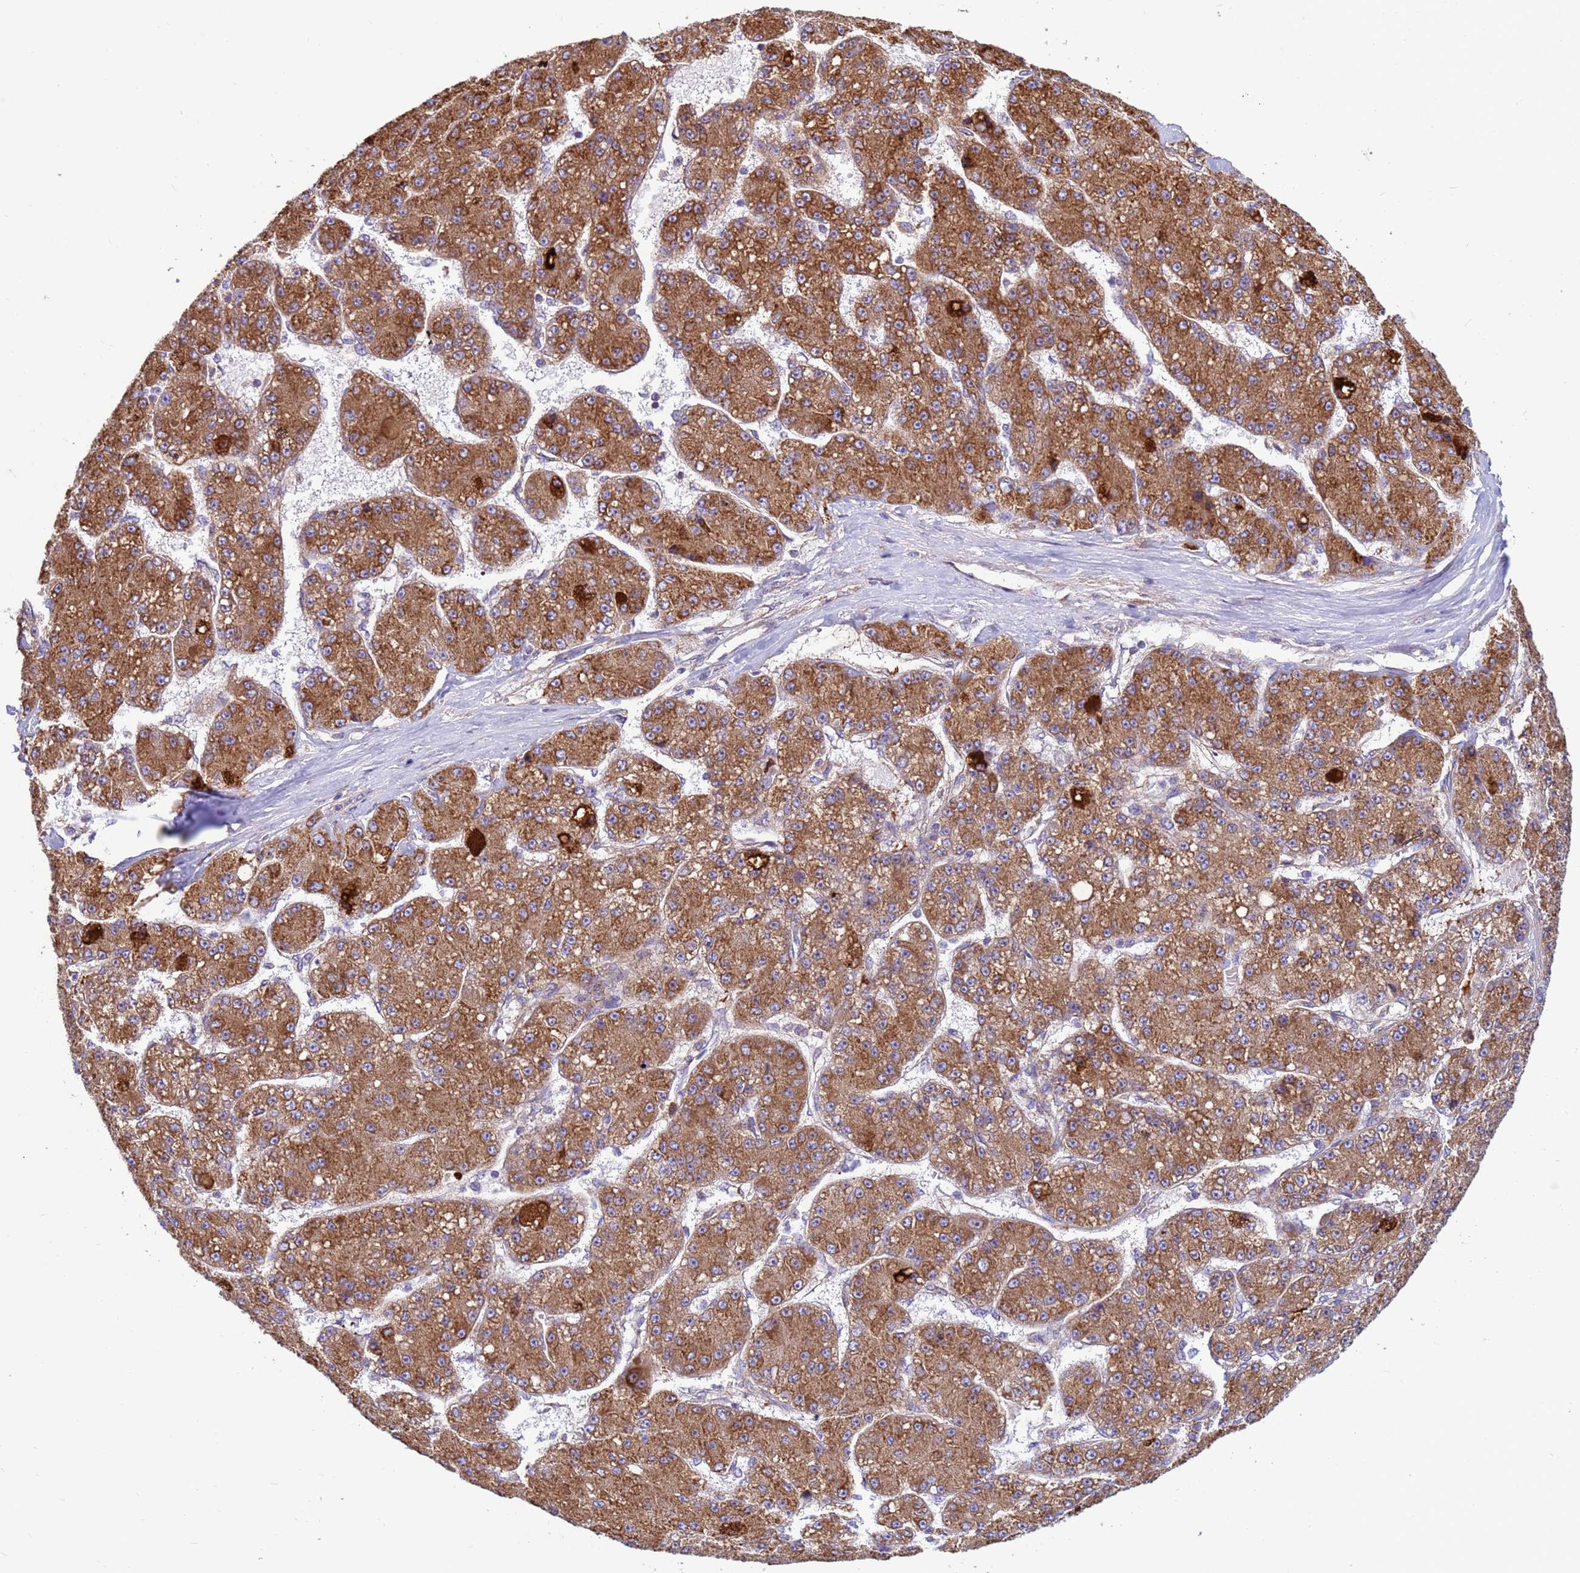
{"staining": {"intensity": "moderate", "quantity": ">75%", "location": "cytoplasmic/membranous"}, "tissue": "liver cancer", "cell_type": "Tumor cells", "image_type": "cancer", "snomed": [{"axis": "morphology", "description": "Carcinoma, Hepatocellular, NOS"}, {"axis": "topography", "description": "Liver"}], "caption": "Immunohistochemistry (IHC) of liver hepatocellular carcinoma shows medium levels of moderate cytoplasmic/membranous staining in about >75% of tumor cells.", "gene": "THAP5", "patient": {"sex": "male", "age": 67}}